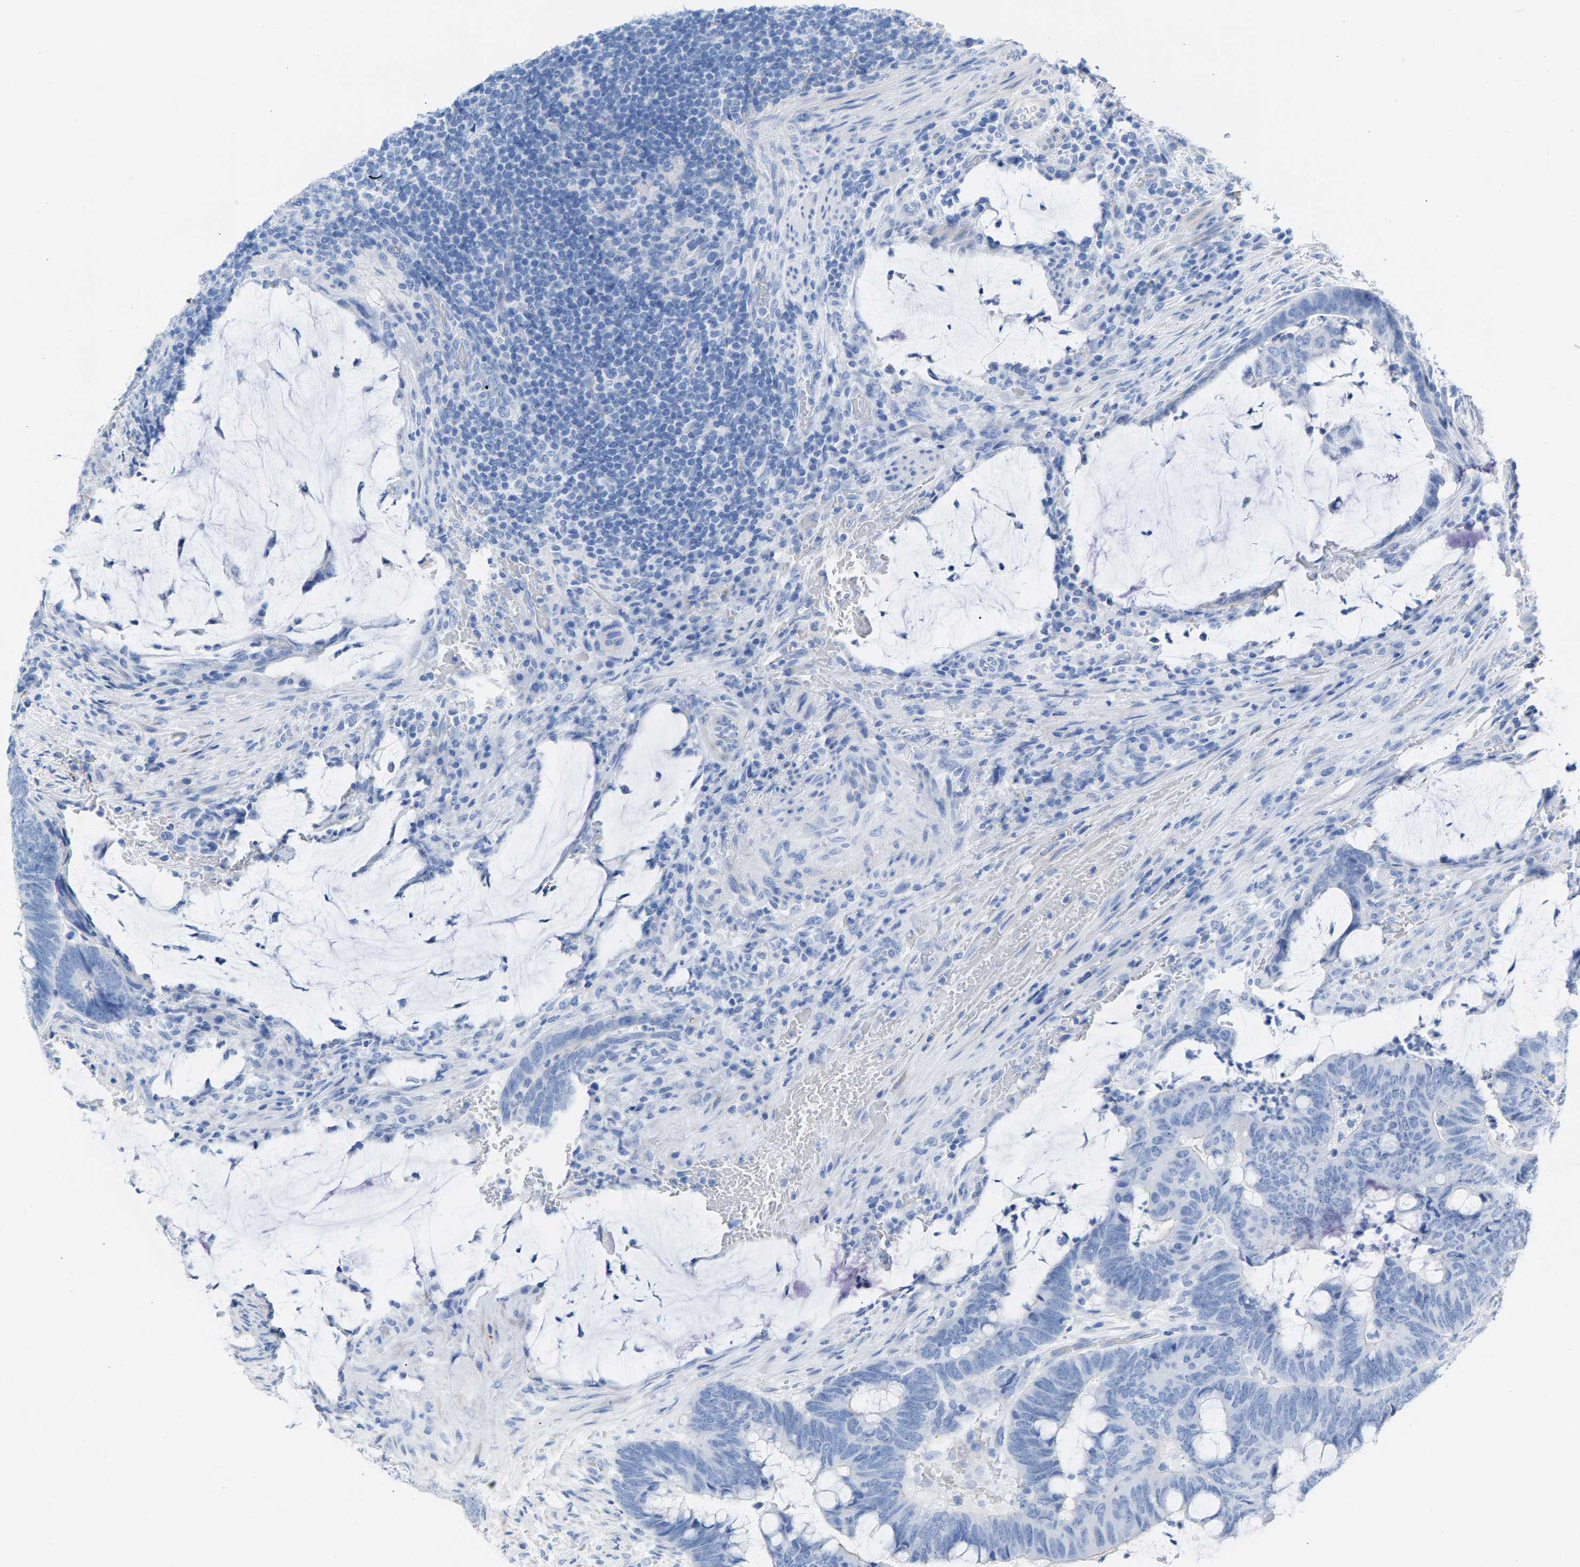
{"staining": {"intensity": "negative", "quantity": "none", "location": "none"}, "tissue": "colorectal cancer", "cell_type": "Tumor cells", "image_type": "cancer", "snomed": [{"axis": "morphology", "description": "Normal tissue, NOS"}, {"axis": "morphology", "description": "Adenocarcinoma, NOS"}, {"axis": "topography", "description": "Rectum"}, {"axis": "topography", "description": "Peripheral nerve tissue"}], "caption": "Immunohistochemistry photomicrograph of human colorectal cancer (adenocarcinoma) stained for a protein (brown), which demonstrates no expression in tumor cells. (DAB immunohistochemistry with hematoxylin counter stain).", "gene": "CPA1", "patient": {"sex": "male", "age": 92}}